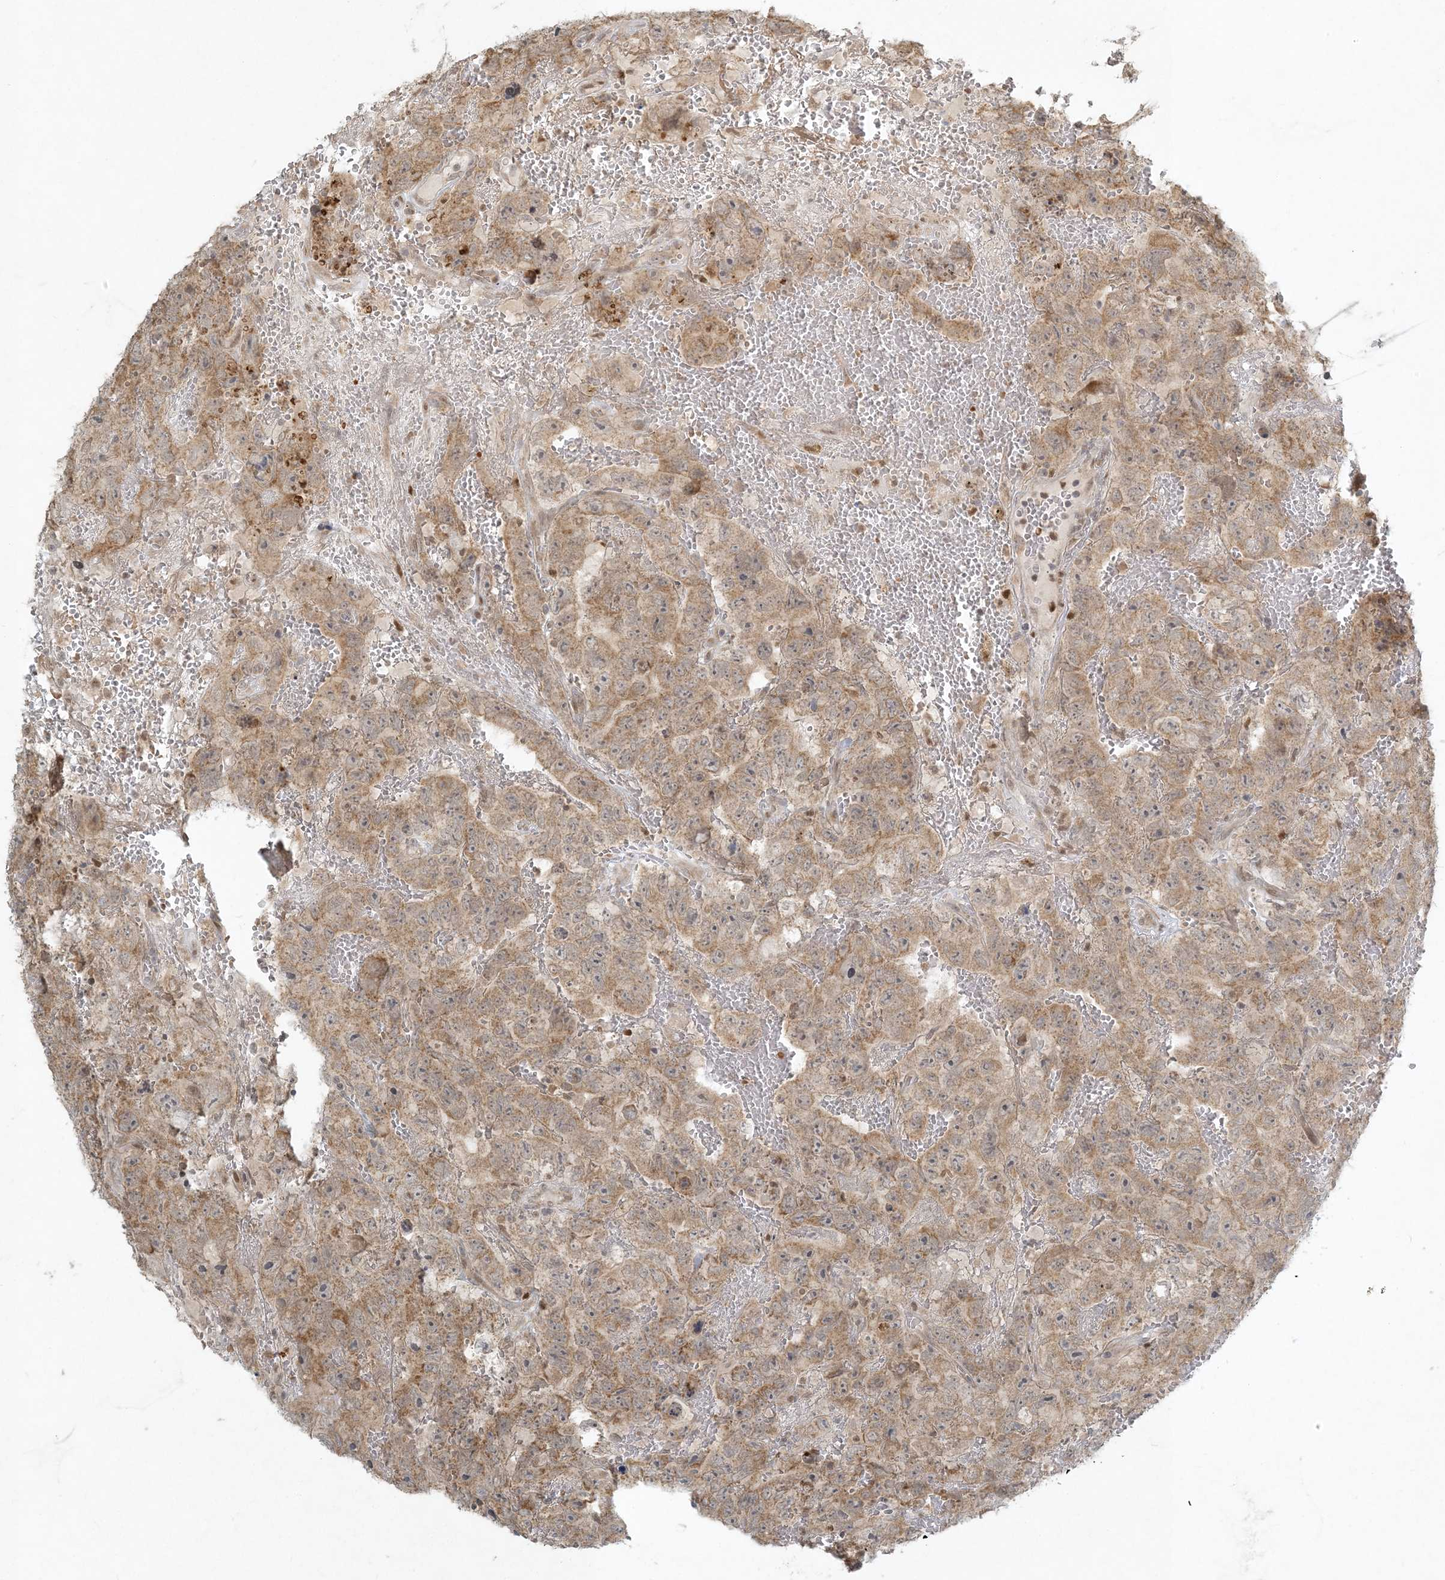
{"staining": {"intensity": "weak", "quantity": ">75%", "location": "cytoplasmic/membranous"}, "tissue": "testis cancer", "cell_type": "Tumor cells", "image_type": "cancer", "snomed": [{"axis": "morphology", "description": "Carcinoma, Embryonal, NOS"}, {"axis": "topography", "description": "Testis"}], "caption": "The photomicrograph shows a brown stain indicating the presence of a protein in the cytoplasmic/membranous of tumor cells in embryonal carcinoma (testis).", "gene": "CTDNEP1", "patient": {"sex": "male", "age": 45}}